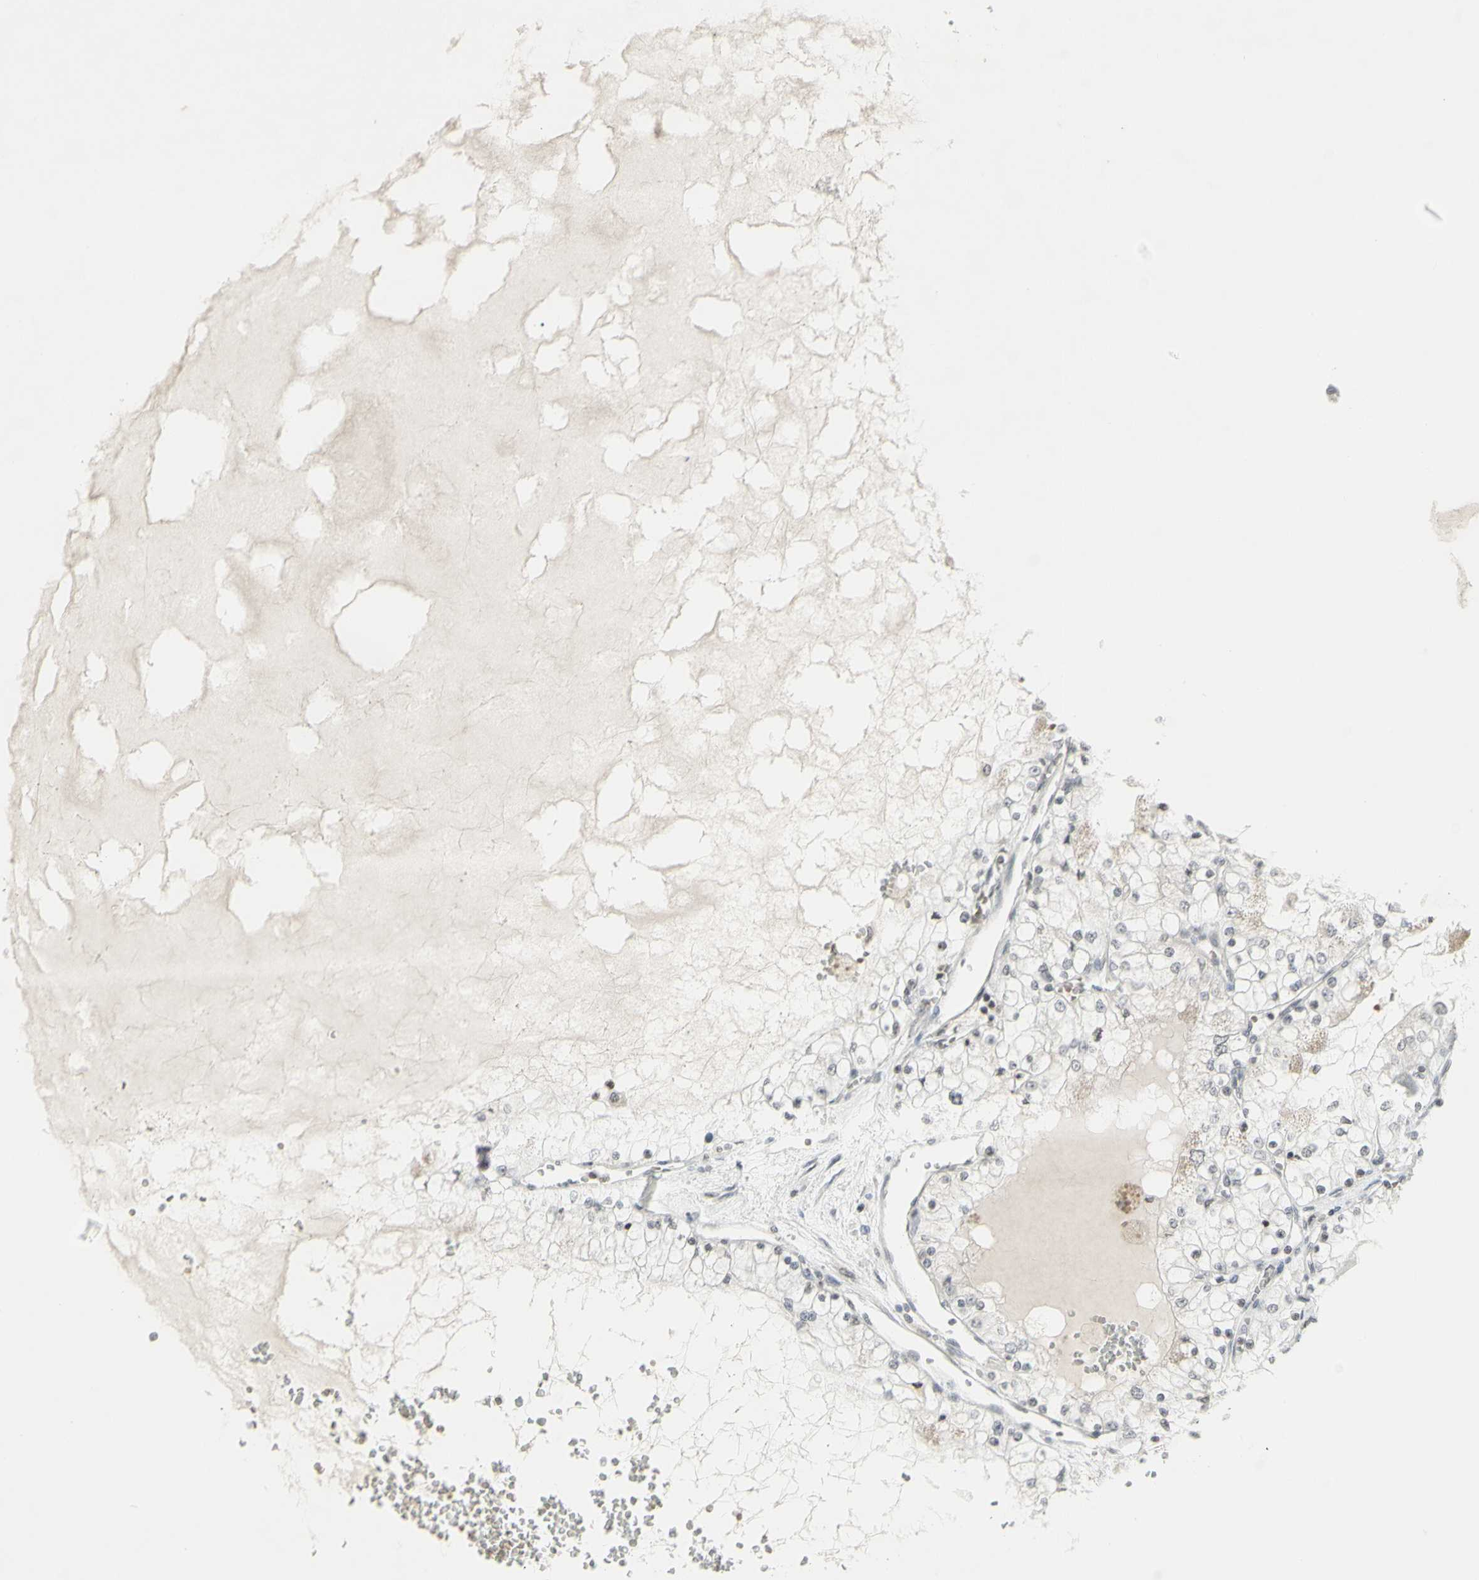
{"staining": {"intensity": "negative", "quantity": "none", "location": "none"}, "tissue": "renal cancer", "cell_type": "Tumor cells", "image_type": "cancer", "snomed": [{"axis": "morphology", "description": "Adenocarcinoma, NOS"}, {"axis": "topography", "description": "Kidney"}], "caption": "Protein analysis of adenocarcinoma (renal) demonstrates no significant positivity in tumor cells.", "gene": "MUC5AC", "patient": {"sex": "male", "age": 68}}